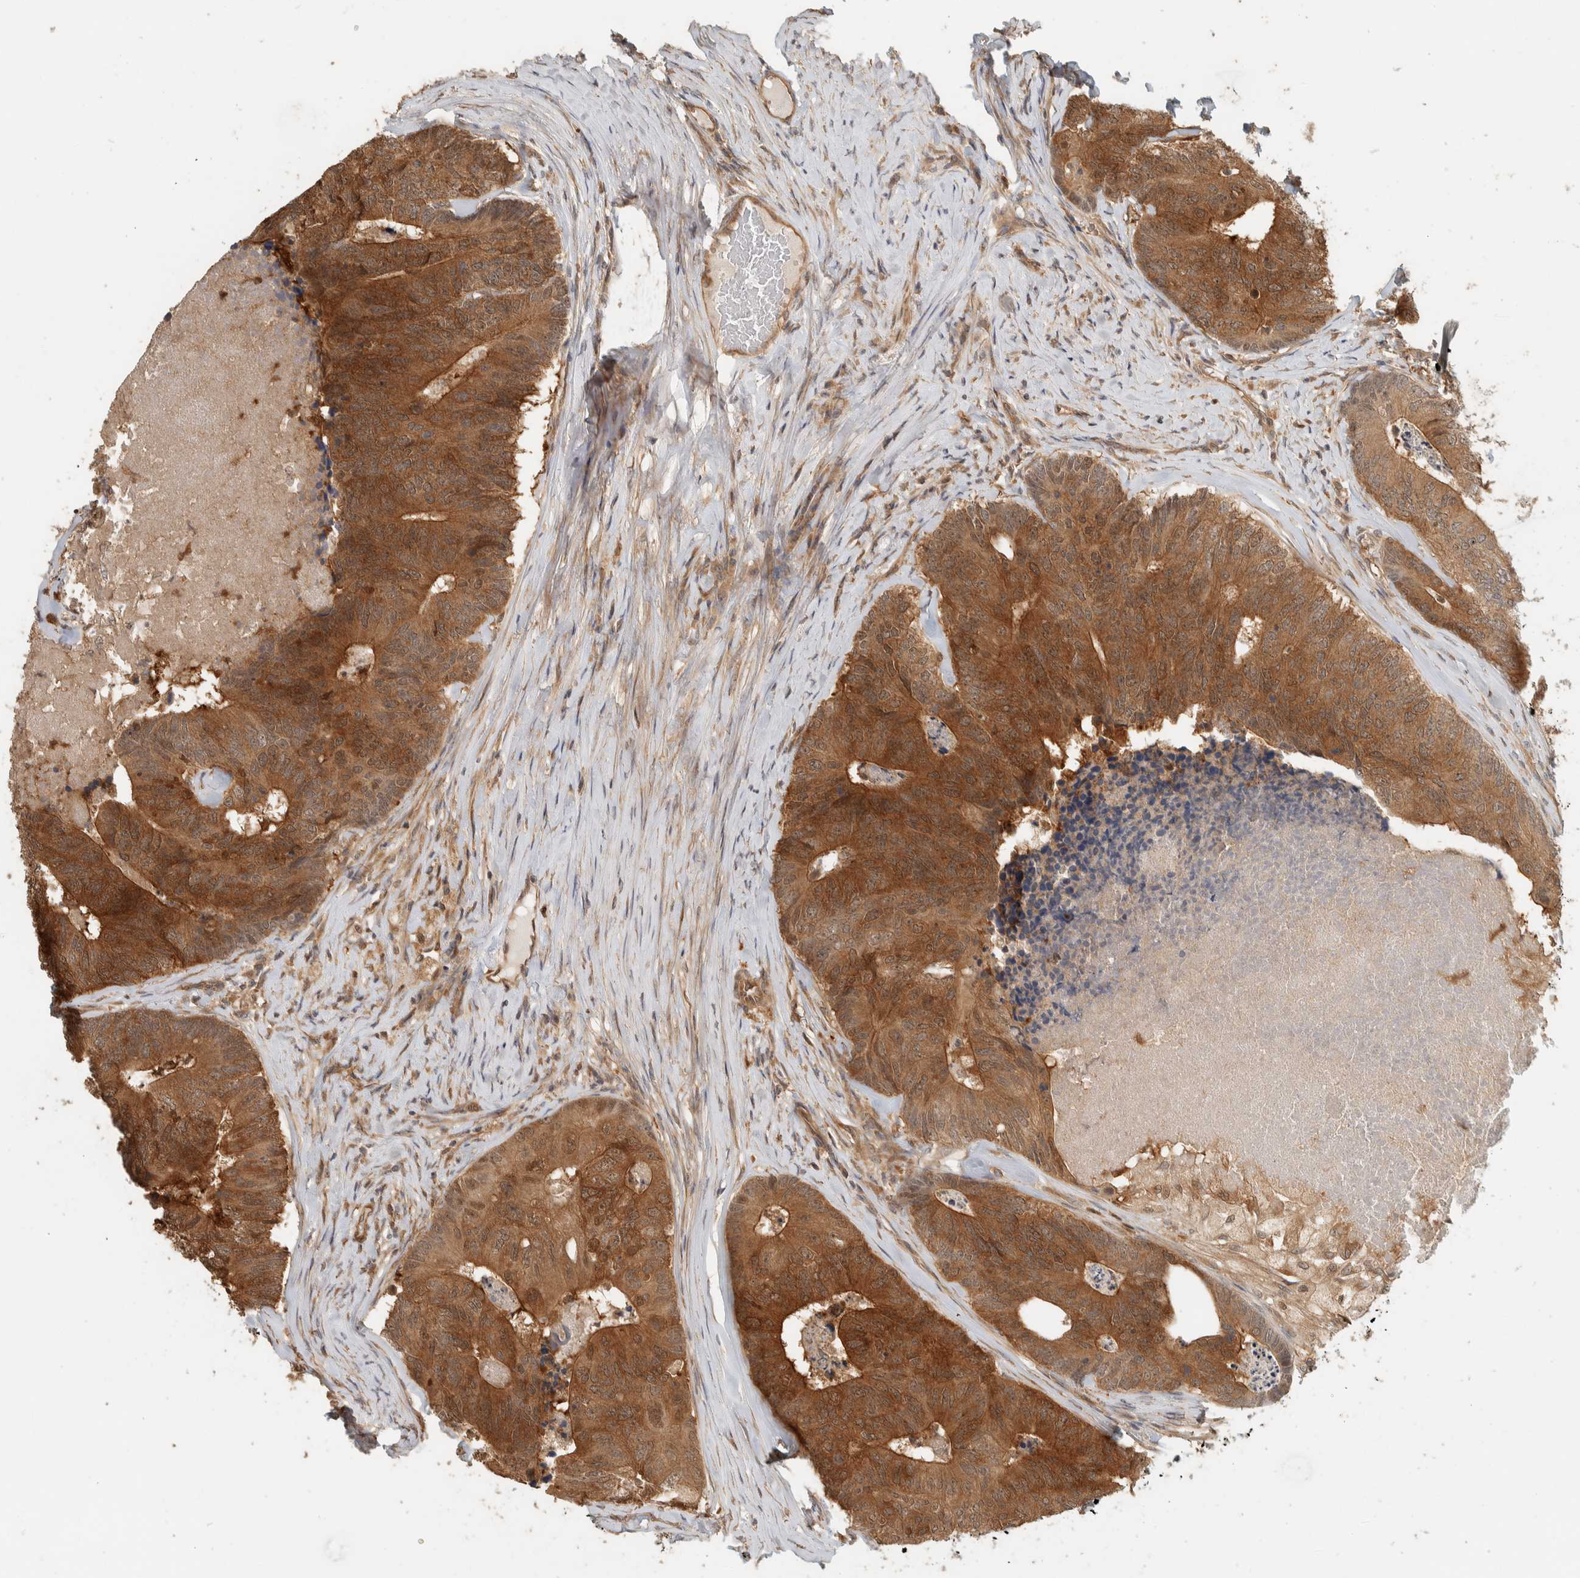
{"staining": {"intensity": "strong", "quantity": ">75%", "location": "cytoplasmic/membranous"}, "tissue": "colorectal cancer", "cell_type": "Tumor cells", "image_type": "cancer", "snomed": [{"axis": "morphology", "description": "Adenocarcinoma, NOS"}, {"axis": "topography", "description": "Colon"}], "caption": "Protein analysis of colorectal cancer tissue shows strong cytoplasmic/membranous positivity in about >75% of tumor cells.", "gene": "ADSS2", "patient": {"sex": "female", "age": 67}}